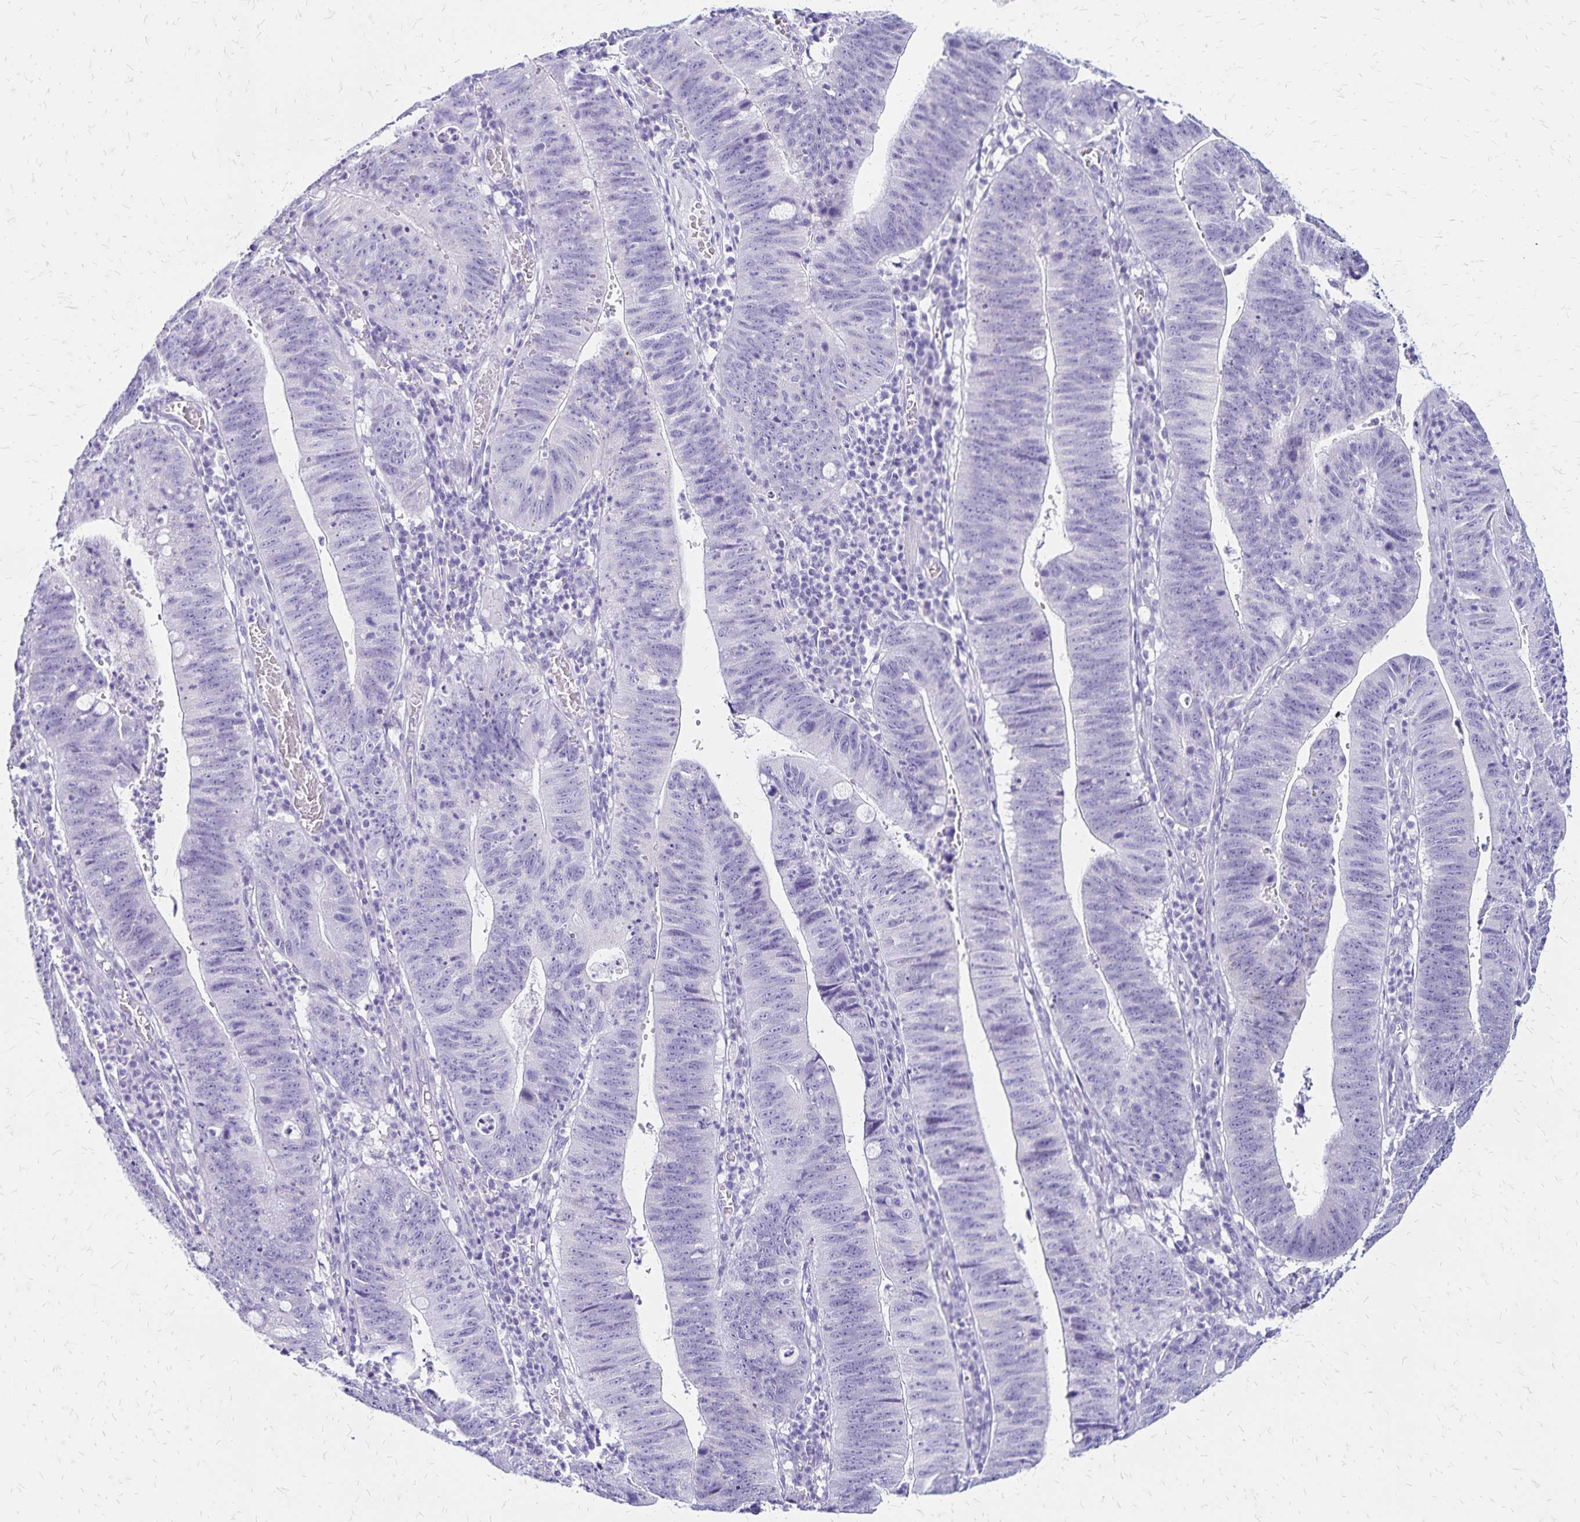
{"staining": {"intensity": "negative", "quantity": "none", "location": "none"}, "tissue": "stomach cancer", "cell_type": "Tumor cells", "image_type": "cancer", "snomed": [{"axis": "morphology", "description": "Adenocarcinoma, NOS"}, {"axis": "topography", "description": "Stomach"}], "caption": "Immunohistochemistry (IHC) photomicrograph of human adenocarcinoma (stomach) stained for a protein (brown), which displays no expression in tumor cells.", "gene": "LIN28B", "patient": {"sex": "male", "age": 59}}